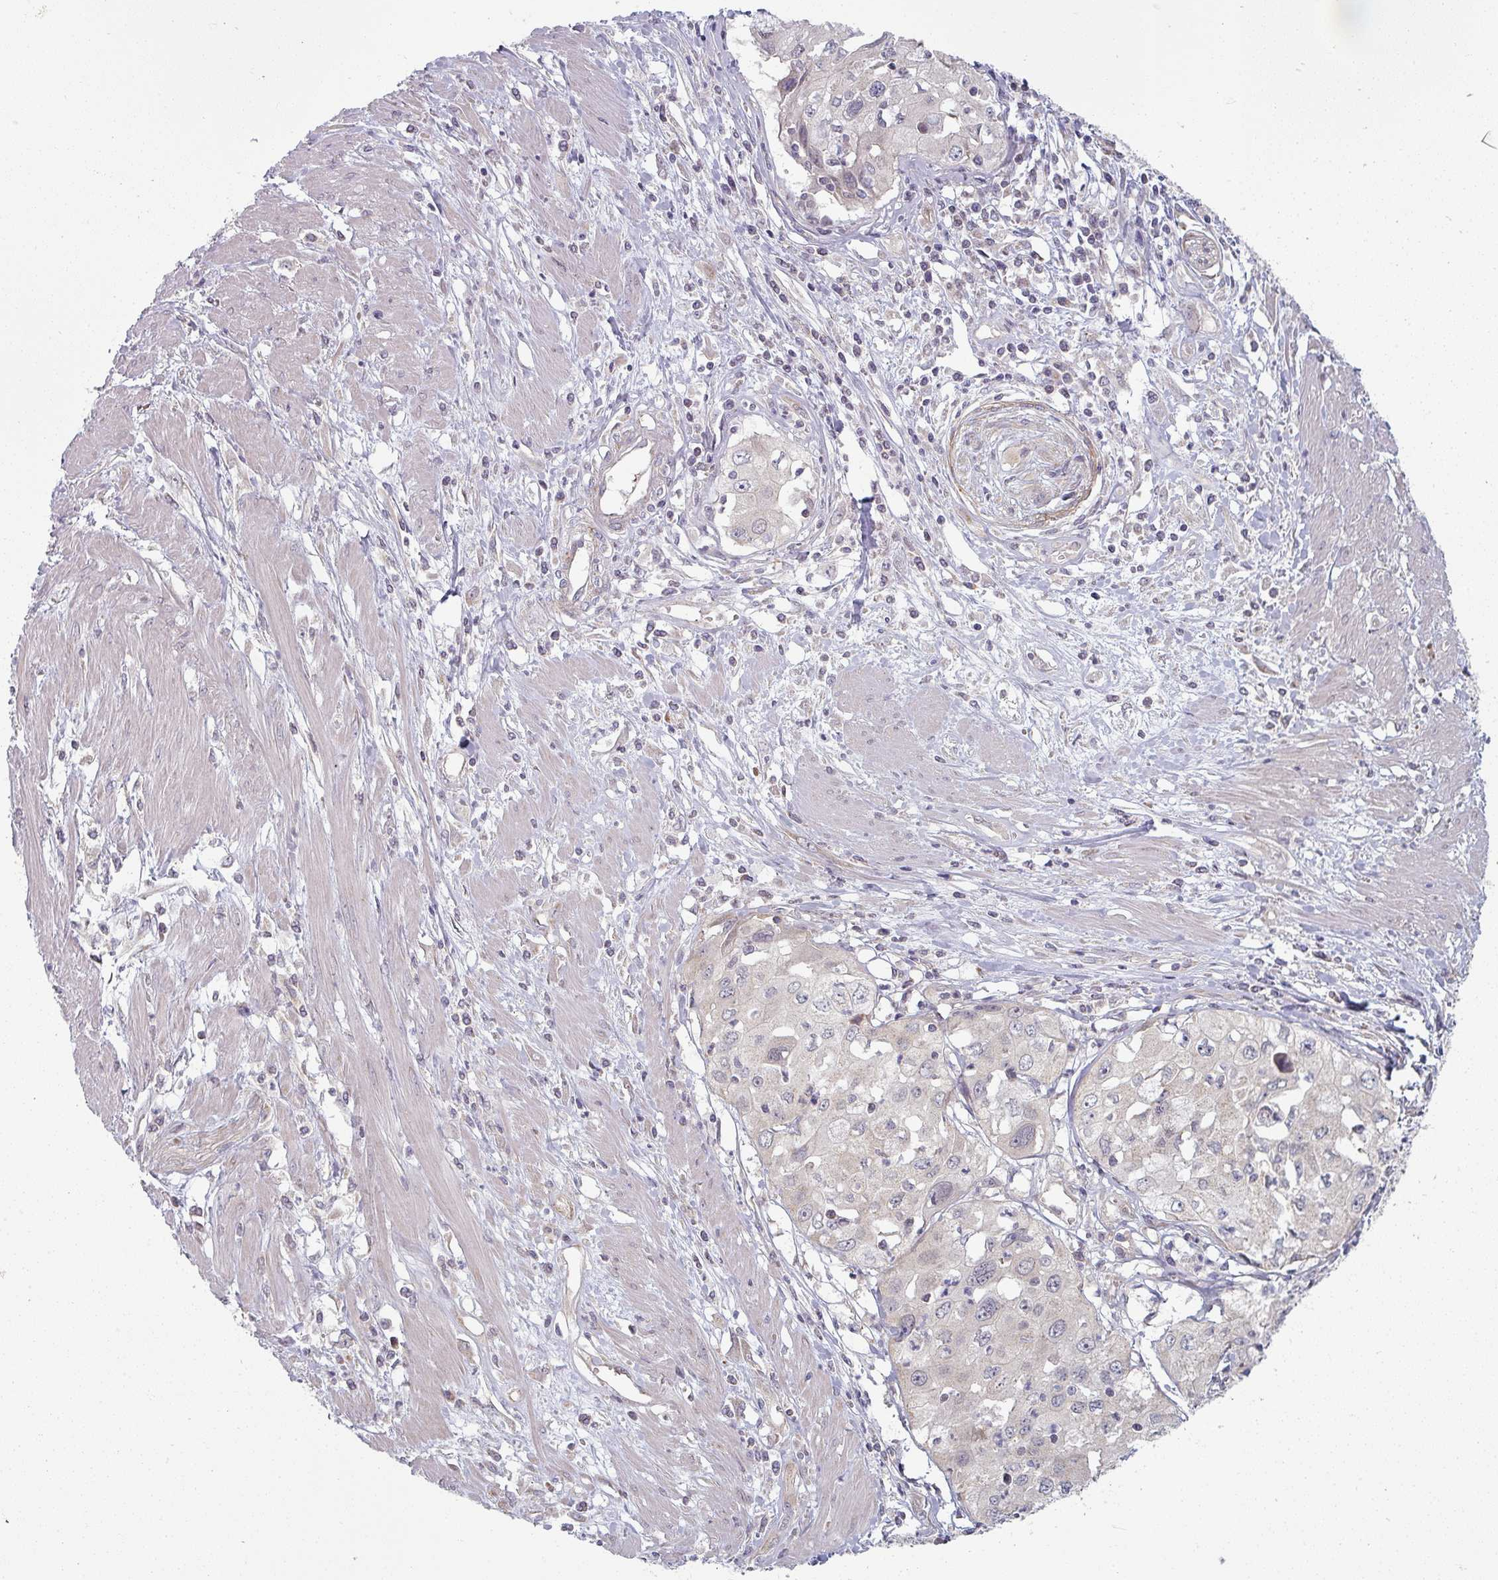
{"staining": {"intensity": "negative", "quantity": "none", "location": "none"}, "tissue": "cervical cancer", "cell_type": "Tumor cells", "image_type": "cancer", "snomed": [{"axis": "morphology", "description": "Squamous cell carcinoma, NOS"}, {"axis": "topography", "description": "Cervix"}], "caption": "Immunohistochemical staining of human cervical squamous cell carcinoma displays no significant staining in tumor cells. (DAB (3,3'-diaminobenzidine) immunohistochemistry (IHC) with hematoxylin counter stain).", "gene": "PLEKHJ1", "patient": {"sex": "female", "age": 31}}